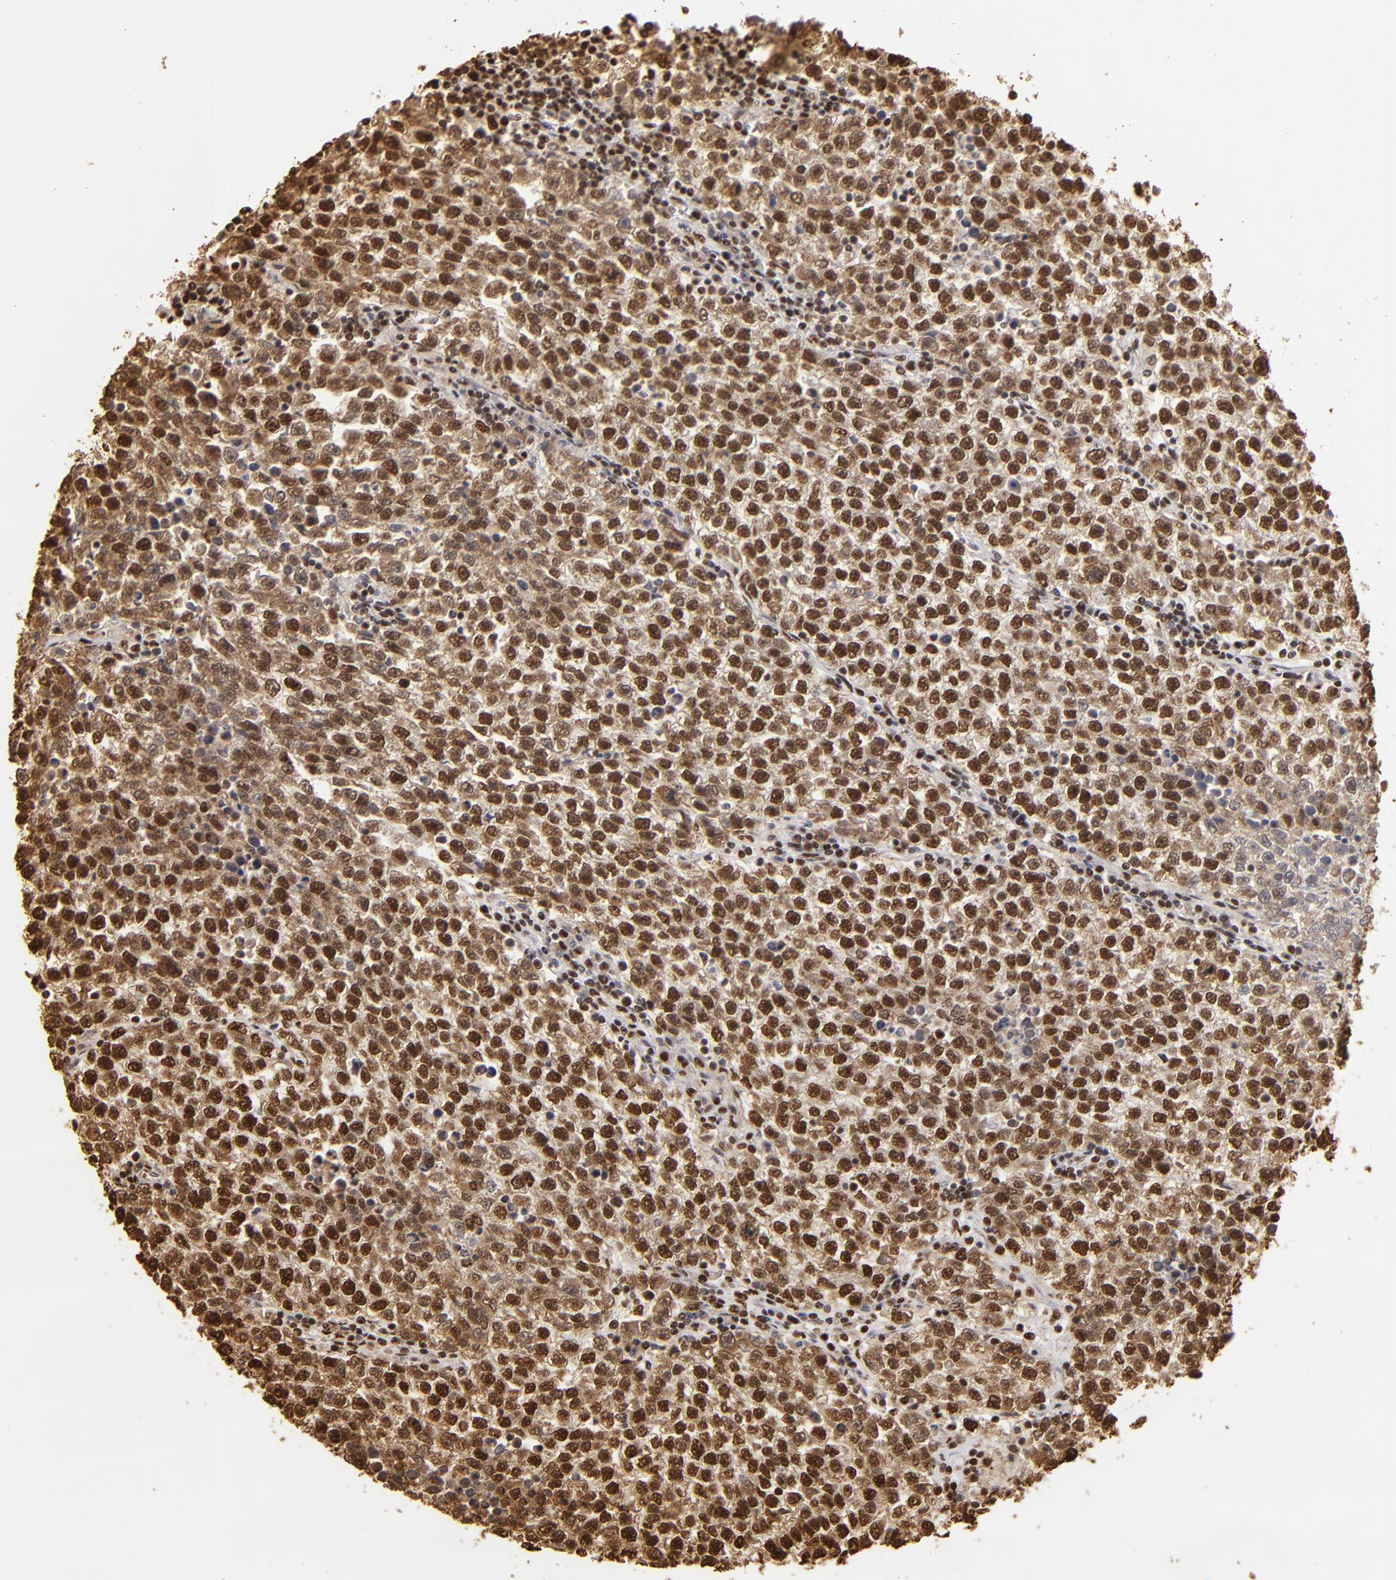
{"staining": {"intensity": "strong", "quantity": ">75%", "location": "cytoplasmic/membranous,nuclear"}, "tissue": "testis cancer", "cell_type": "Tumor cells", "image_type": "cancer", "snomed": [{"axis": "morphology", "description": "Seminoma, NOS"}, {"axis": "topography", "description": "Testis"}], "caption": "There is high levels of strong cytoplasmic/membranous and nuclear positivity in tumor cells of seminoma (testis), as demonstrated by immunohistochemical staining (brown color).", "gene": "ILF3", "patient": {"sex": "male", "age": 36}}